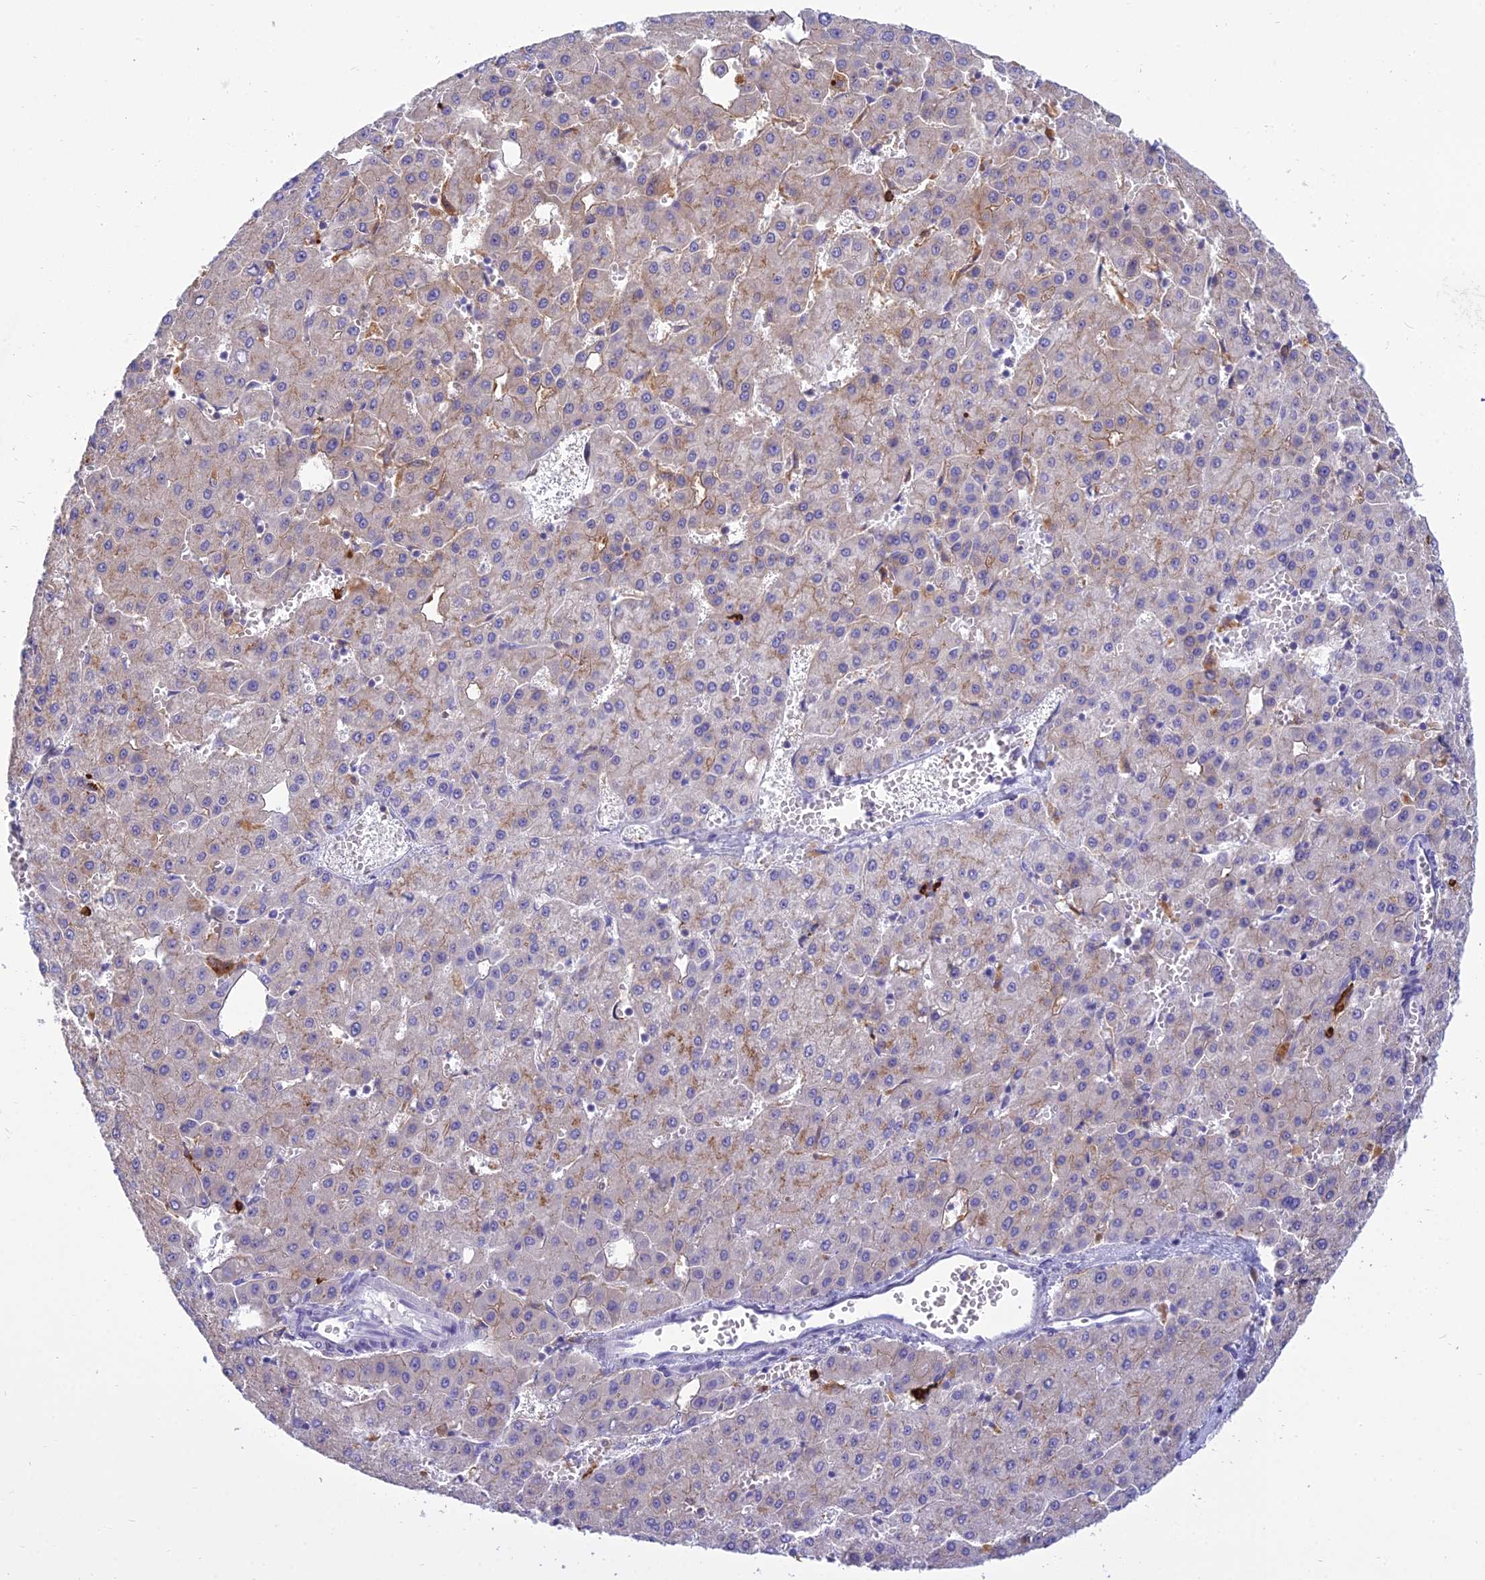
{"staining": {"intensity": "weak", "quantity": "<25%", "location": "cytoplasmic/membranous"}, "tissue": "liver cancer", "cell_type": "Tumor cells", "image_type": "cancer", "snomed": [{"axis": "morphology", "description": "Carcinoma, Hepatocellular, NOS"}, {"axis": "topography", "description": "Liver"}], "caption": "The image exhibits no significant staining in tumor cells of liver cancer.", "gene": "UBE2G1", "patient": {"sex": "male", "age": 47}}